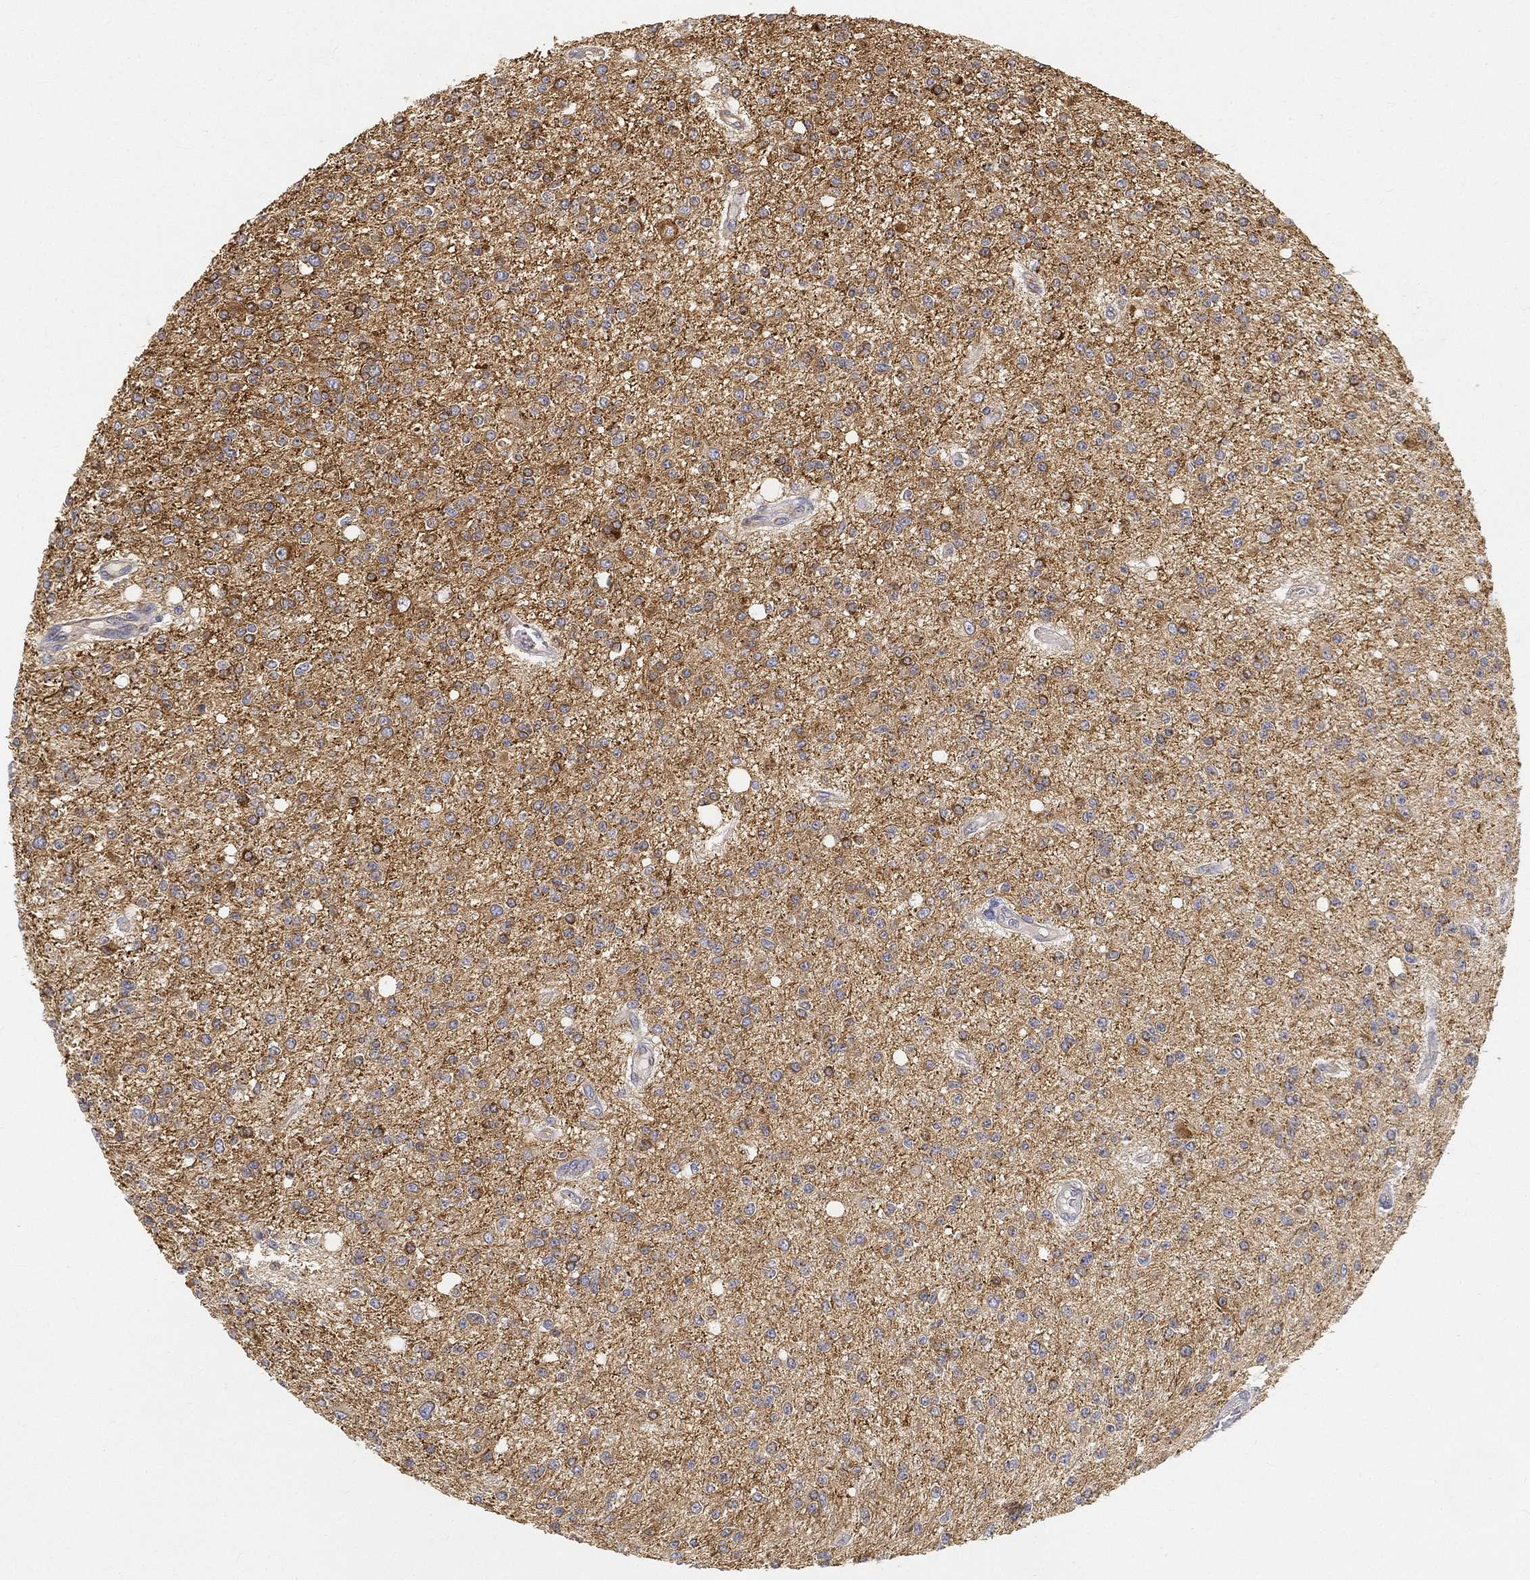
{"staining": {"intensity": "negative", "quantity": "none", "location": "none"}, "tissue": "glioma", "cell_type": "Tumor cells", "image_type": "cancer", "snomed": [{"axis": "morphology", "description": "Glioma, malignant, Low grade"}, {"axis": "topography", "description": "Brain"}], "caption": "This is an immunohistochemistry (IHC) histopathology image of human glioma. There is no staining in tumor cells.", "gene": "TMEM25", "patient": {"sex": "male", "age": 67}}